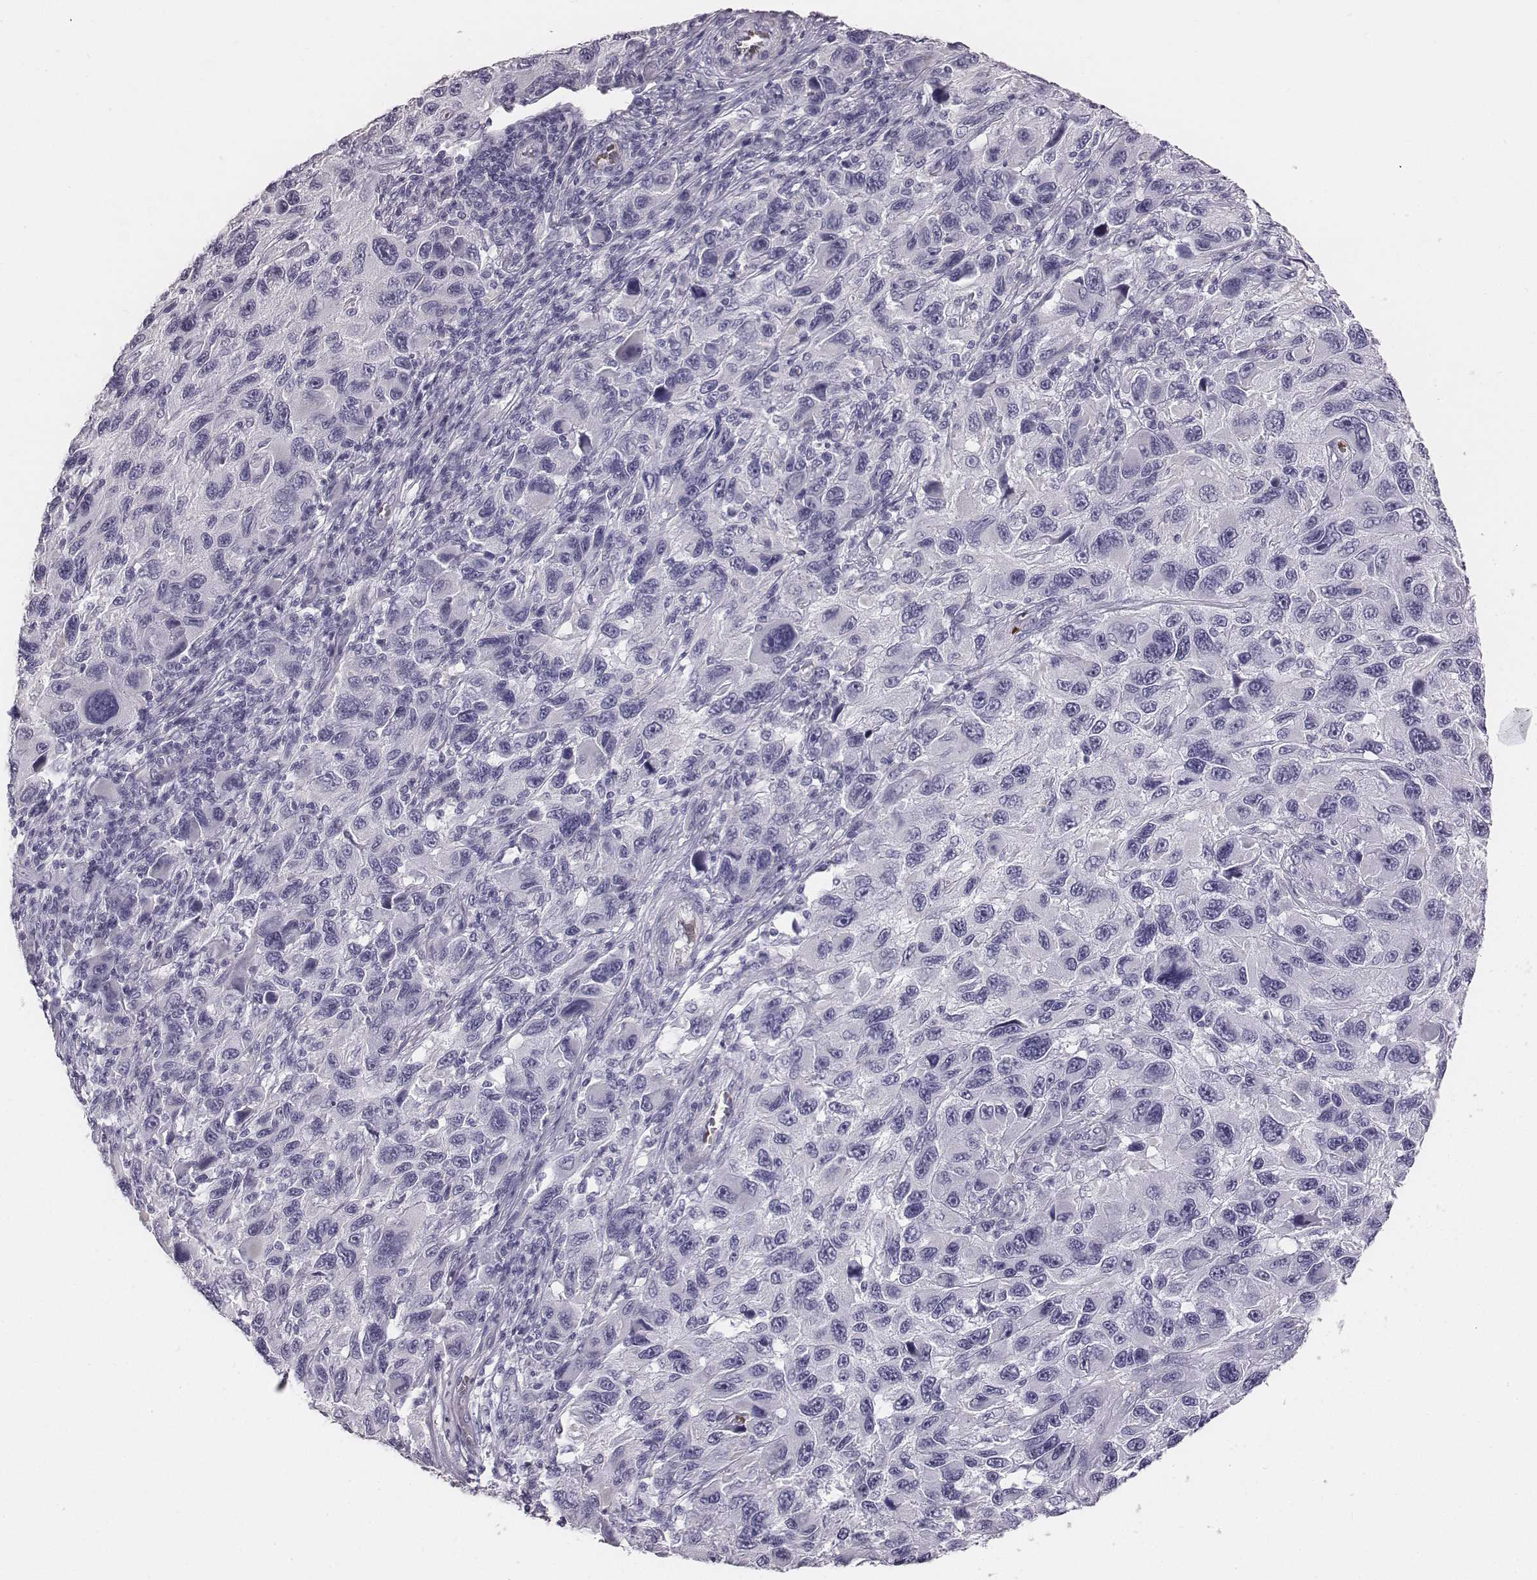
{"staining": {"intensity": "negative", "quantity": "none", "location": "none"}, "tissue": "melanoma", "cell_type": "Tumor cells", "image_type": "cancer", "snomed": [{"axis": "morphology", "description": "Malignant melanoma, NOS"}, {"axis": "topography", "description": "Skin"}], "caption": "DAB (3,3'-diaminobenzidine) immunohistochemical staining of melanoma shows no significant expression in tumor cells.", "gene": "HBZ", "patient": {"sex": "male", "age": 53}}